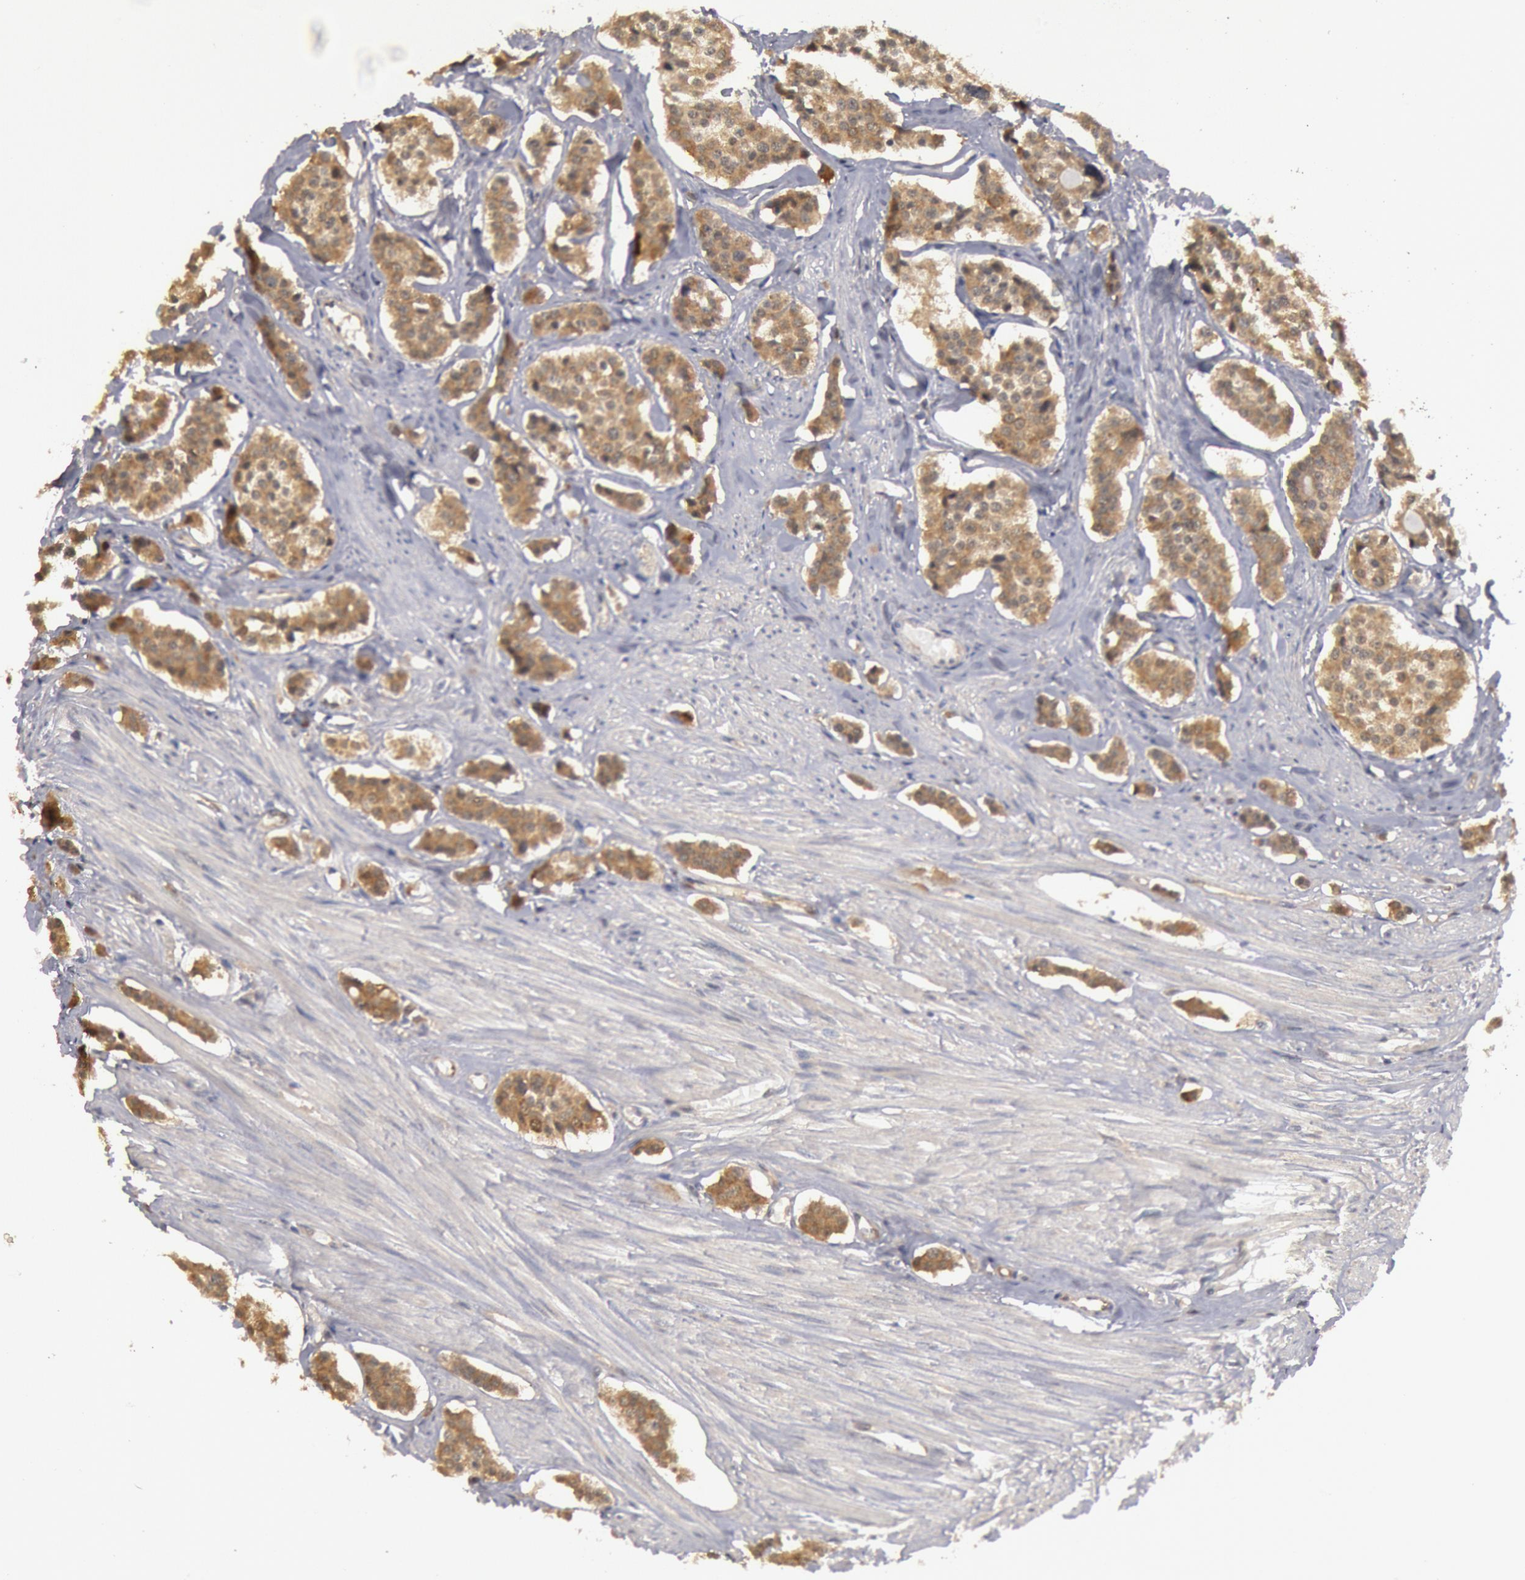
{"staining": {"intensity": "moderate", "quantity": ">75%", "location": "cytoplasmic/membranous"}, "tissue": "carcinoid", "cell_type": "Tumor cells", "image_type": "cancer", "snomed": [{"axis": "morphology", "description": "Carcinoid, malignant, NOS"}, {"axis": "topography", "description": "Small intestine"}], "caption": "High-power microscopy captured an immunohistochemistry (IHC) histopathology image of carcinoid (malignant), revealing moderate cytoplasmic/membranous staining in about >75% of tumor cells.", "gene": "DNAJA1", "patient": {"sex": "male", "age": 60}}